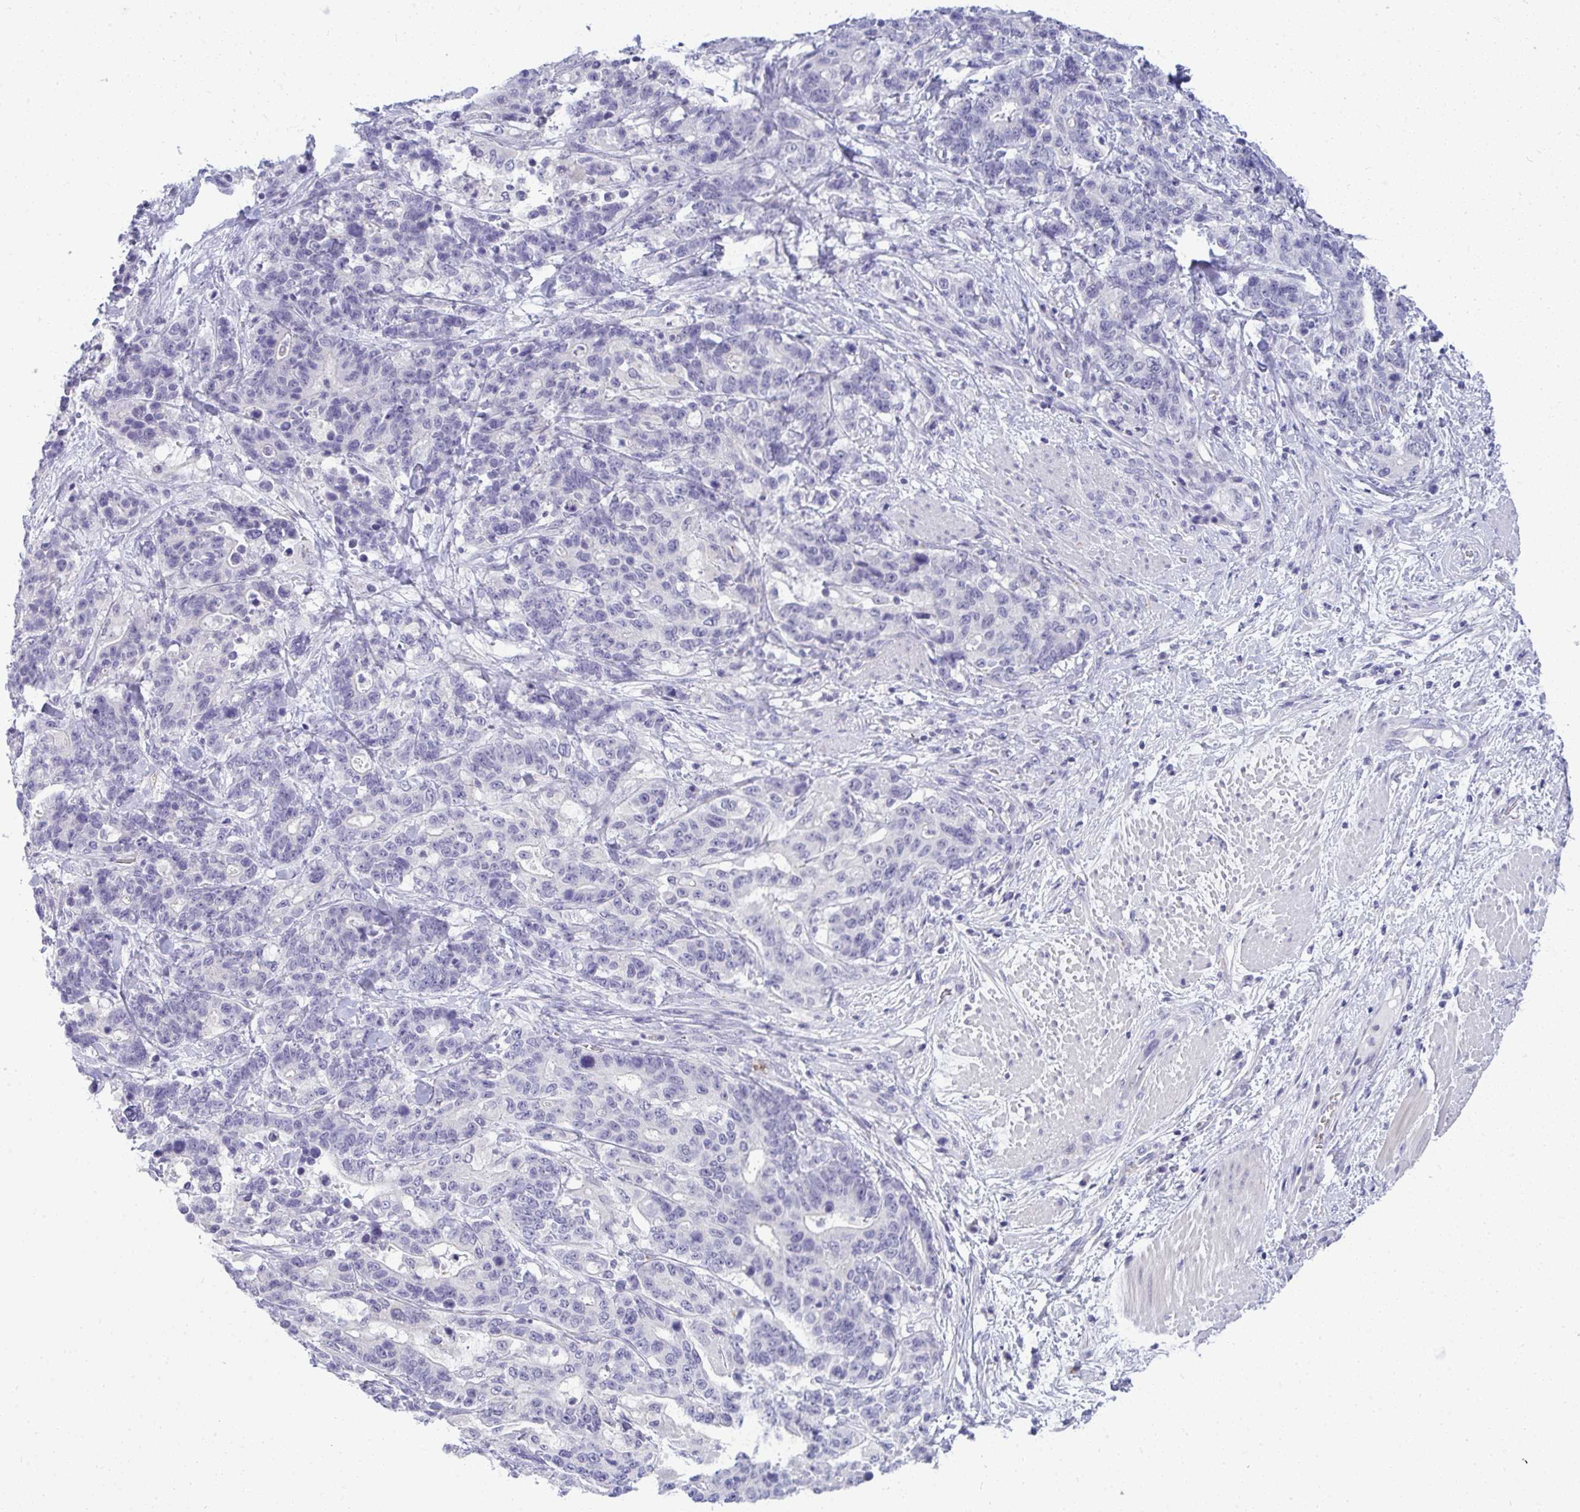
{"staining": {"intensity": "negative", "quantity": "none", "location": "none"}, "tissue": "stomach cancer", "cell_type": "Tumor cells", "image_type": "cancer", "snomed": [{"axis": "morphology", "description": "Normal tissue, NOS"}, {"axis": "morphology", "description": "Adenocarcinoma, NOS"}, {"axis": "topography", "description": "Stomach"}], "caption": "Immunohistochemistry (IHC) photomicrograph of stomach cancer stained for a protein (brown), which displays no positivity in tumor cells.", "gene": "TMEM82", "patient": {"sex": "female", "age": 64}}